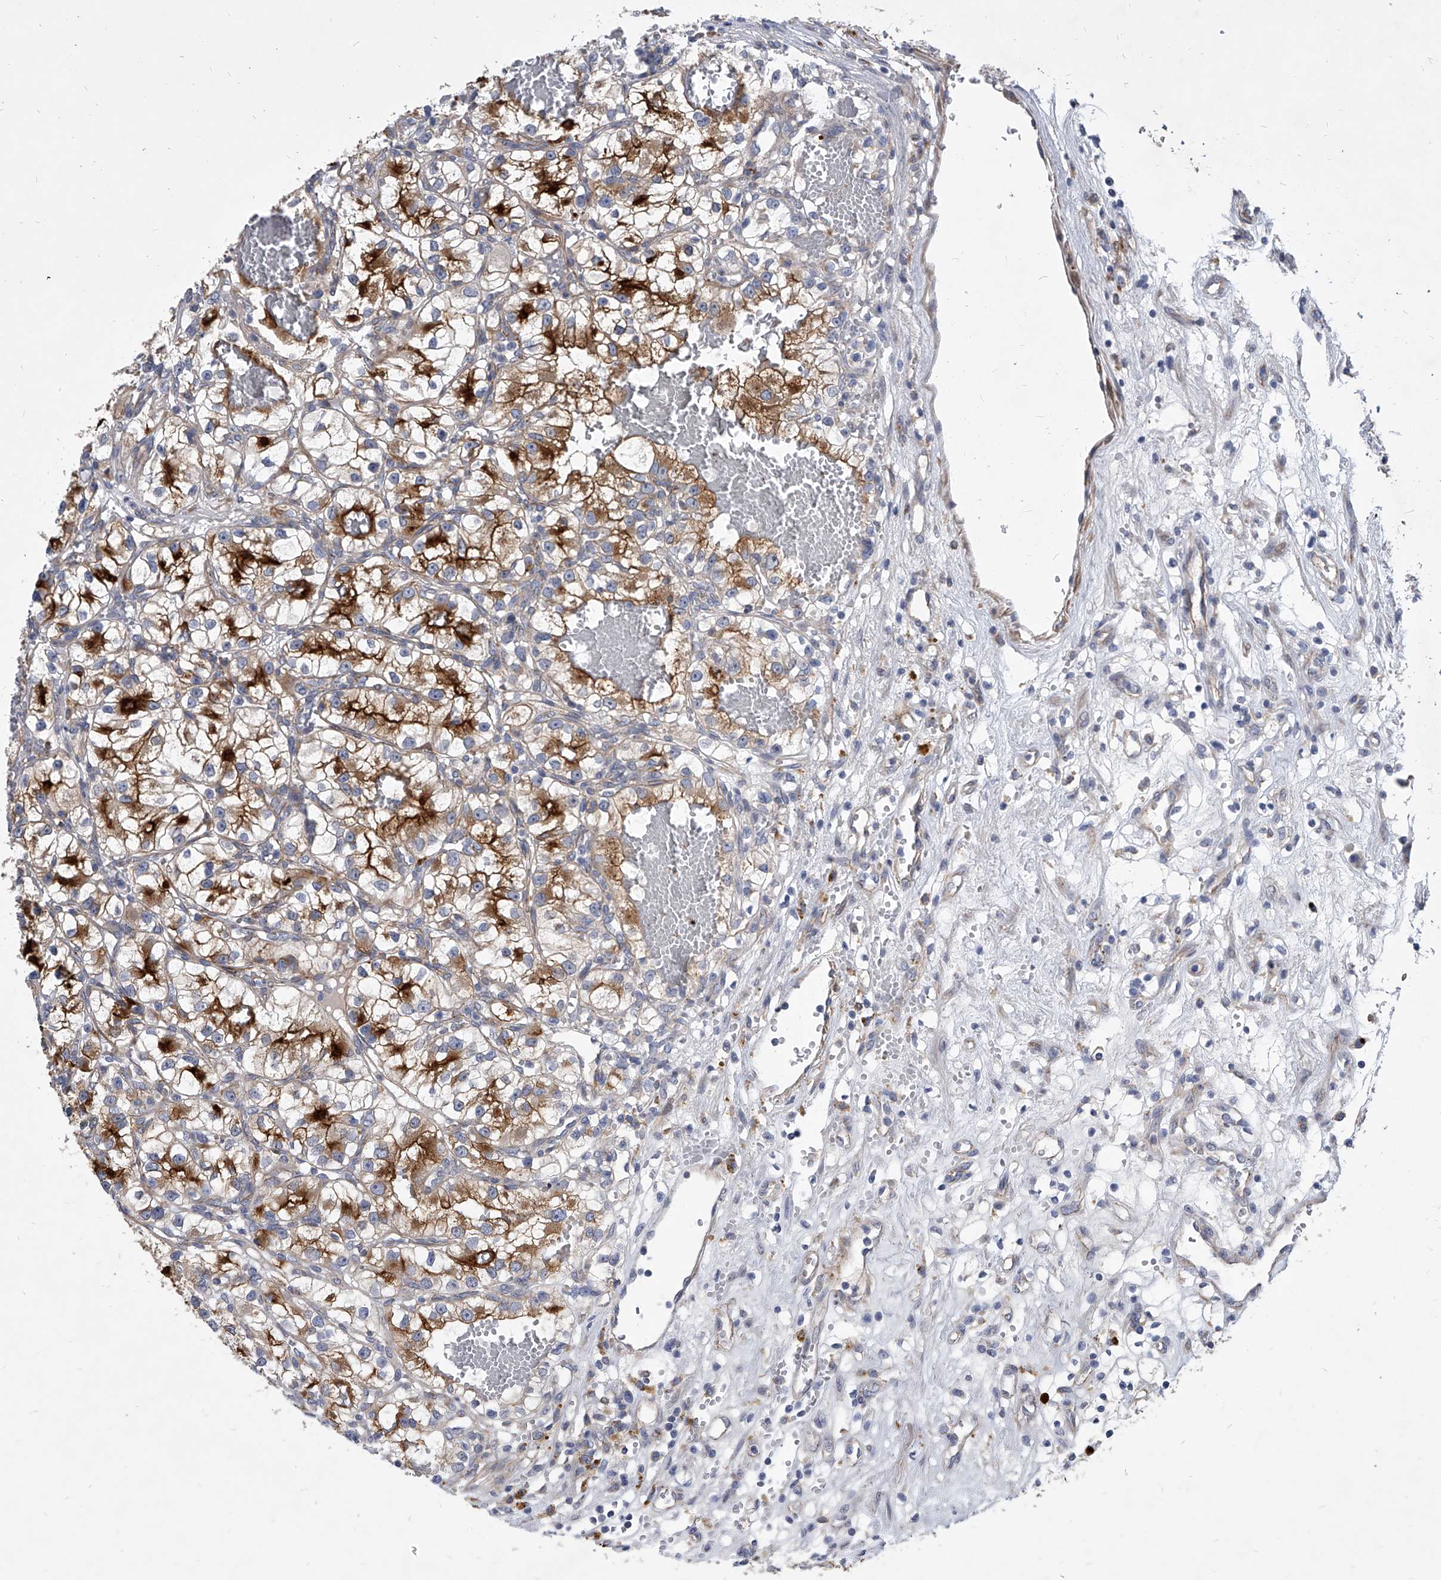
{"staining": {"intensity": "strong", "quantity": "25%-75%", "location": "cytoplasmic/membranous"}, "tissue": "renal cancer", "cell_type": "Tumor cells", "image_type": "cancer", "snomed": [{"axis": "morphology", "description": "Adenocarcinoma, NOS"}, {"axis": "topography", "description": "Kidney"}], "caption": "Immunohistochemistry (IHC) photomicrograph of neoplastic tissue: human renal cancer stained using IHC shows high levels of strong protein expression localized specifically in the cytoplasmic/membranous of tumor cells, appearing as a cytoplasmic/membranous brown color.", "gene": "MINDY4", "patient": {"sex": "female", "age": 57}}